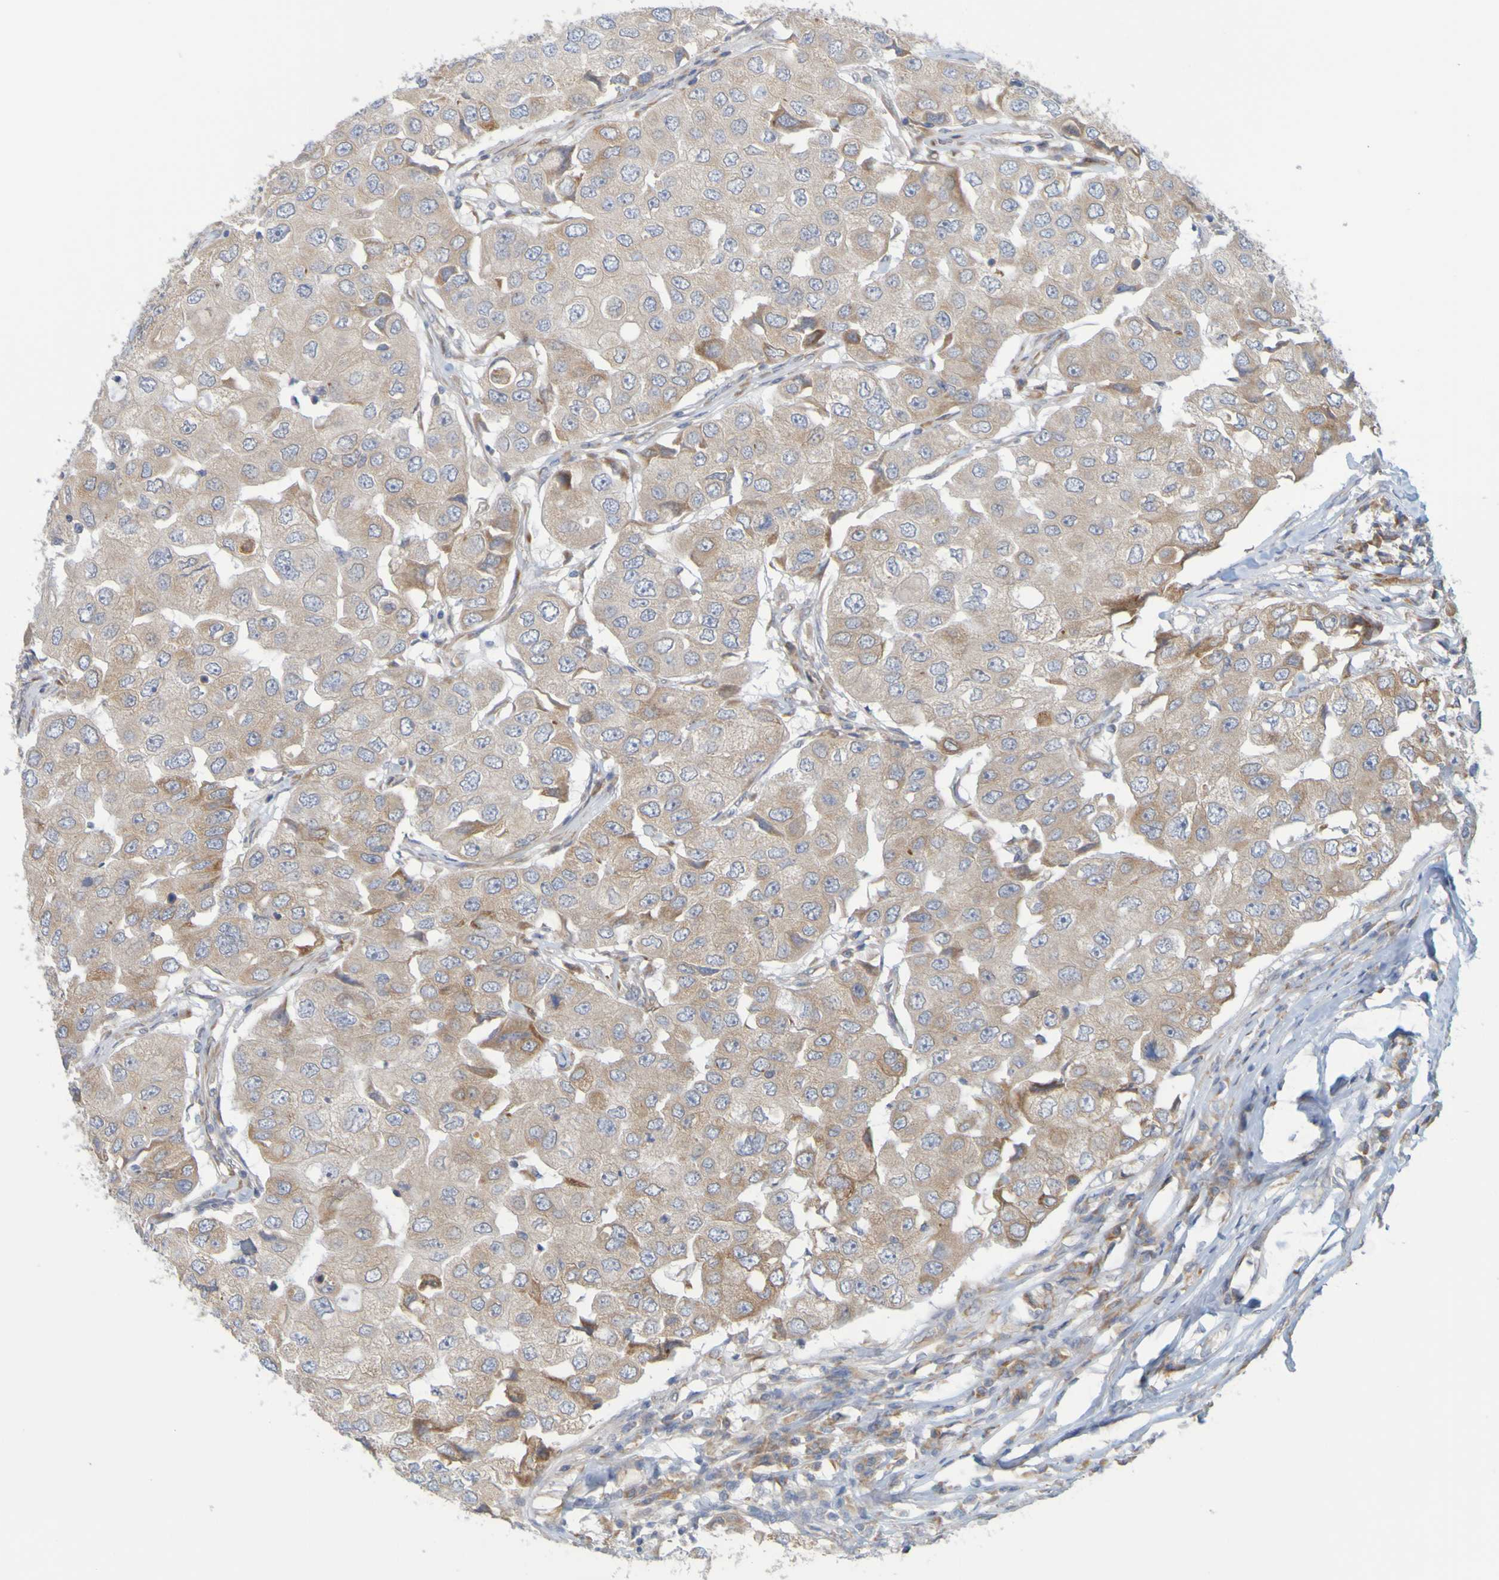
{"staining": {"intensity": "moderate", "quantity": "25%-75%", "location": "cytoplasmic/membranous"}, "tissue": "breast cancer", "cell_type": "Tumor cells", "image_type": "cancer", "snomed": [{"axis": "morphology", "description": "Duct carcinoma"}, {"axis": "topography", "description": "Breast"}], "caption": "The immunohistochemical stain highlights moderate cytoplasmic/membranous staining in tumor cells of breast cancer (infiltrating ductal carcinoma) tissue.", "gene": "MOGS", "patient": {"sex": "female", "age": 27}}